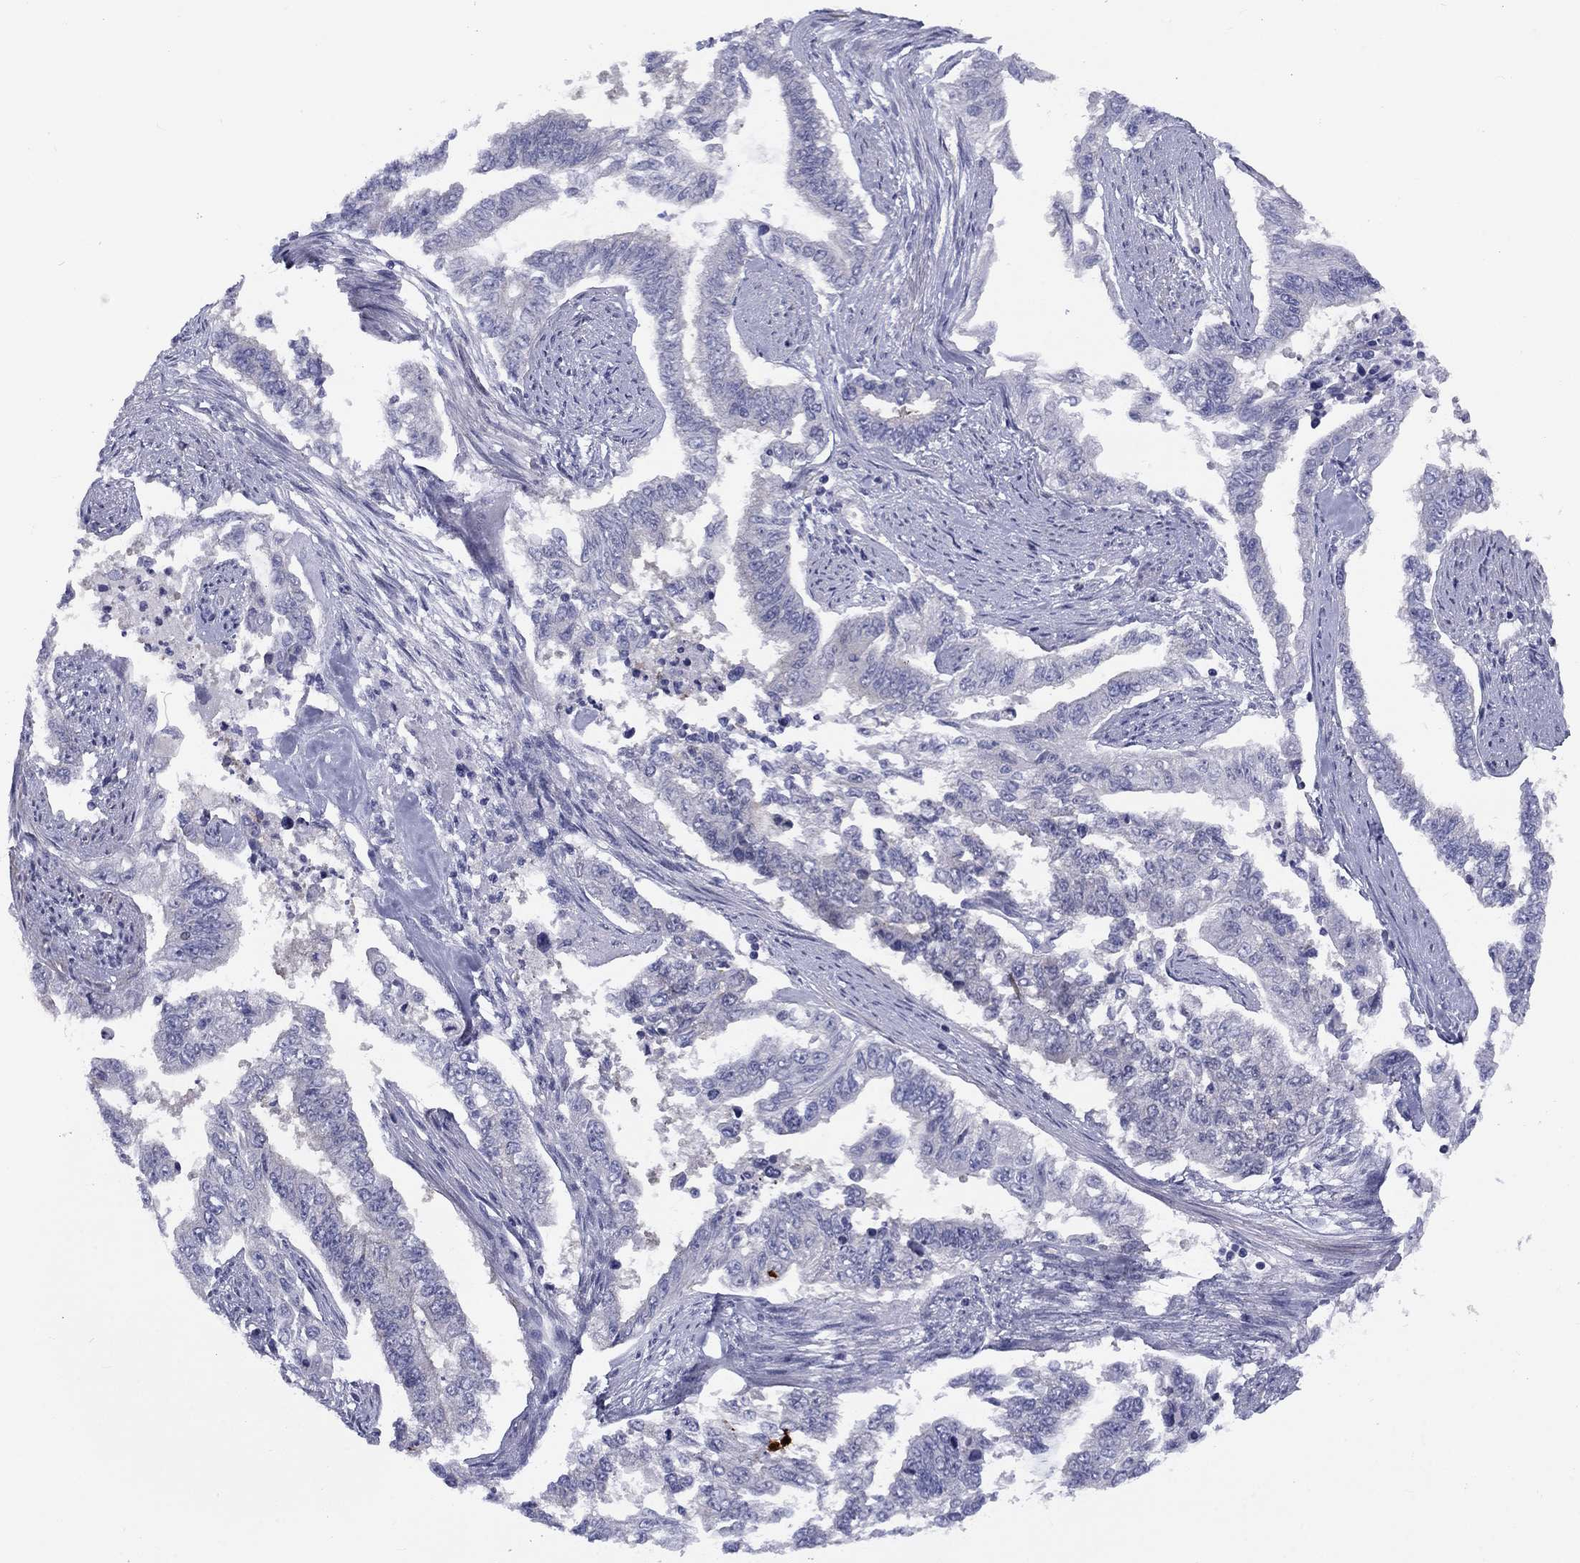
{"staining": {"intensity": "negative", "quantity": "none", "location": "none"}, "tissue": "endometrial cancer", "cell_type": "Tumor cells", "image_type": "cancer", "snomed": [{"axis": "morphology", "description": "Adenocarcinoma, NOS"}, {"axis": "topography", "description": "Uterus"}], "caption": "Tumor cells are negative for protein expression in human endometrial cancer.", "gene": "CACNA1A", "patient": {"sex": "female", "age": 59}}